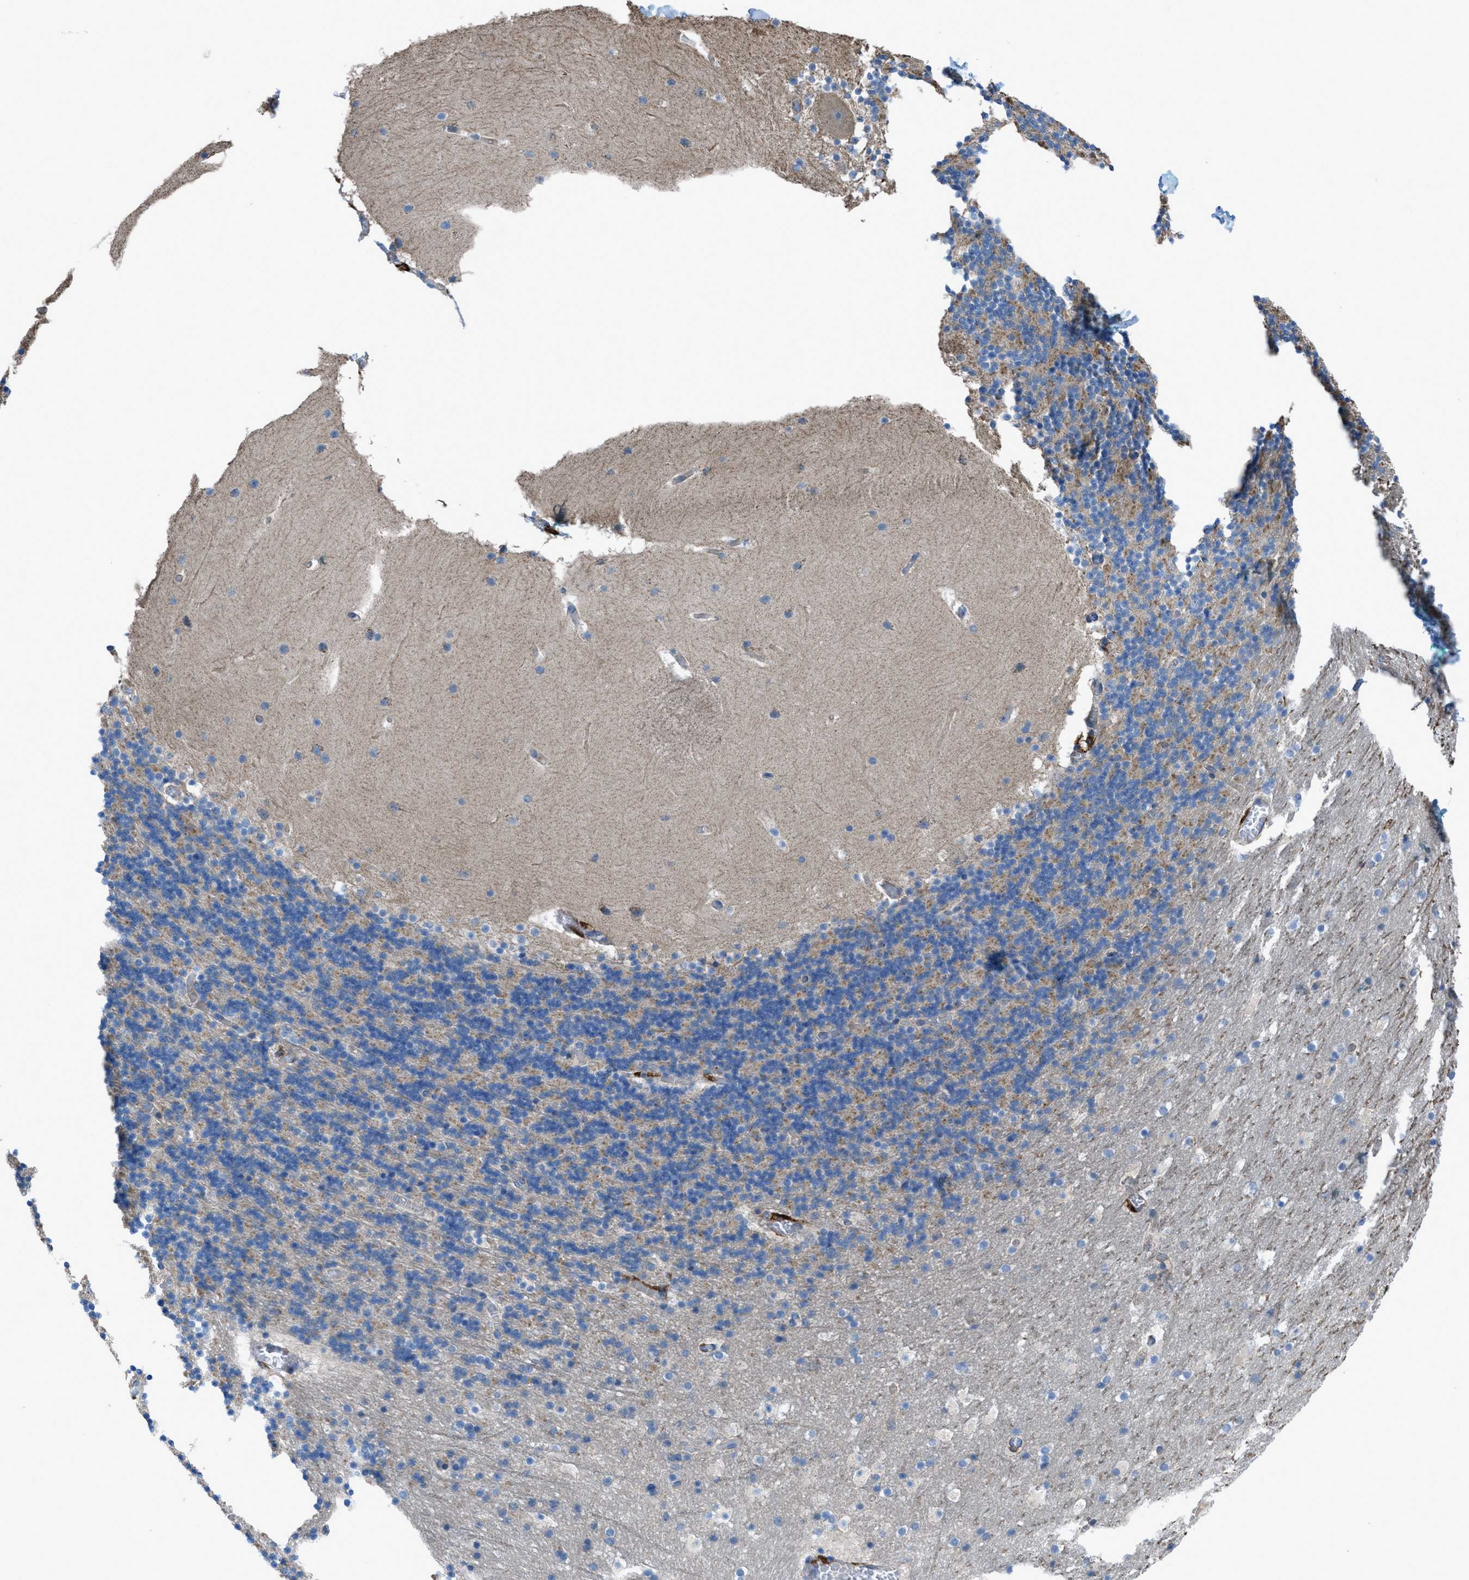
{"staining": {"intensity": "moderate", "quantity": "25%-75%", "location": "cytoplasmic/membranous"}, "tissue": "cerebellum", "cell_type": "Cells in granular layer", "image_type": "normal", "snomed": [{"axis": "morphology", "description": "Normal tissue, NOS"}, {"axis": "topography", "description": "Cerebellum"}], "caption": "Protein staining of normal cerebellum reveals moderate cytoplasmic/membranous positivity in about 25%-75% of cells in granular layer.", "gene": "EGFR", "patient": {"sex": "male", "age": 45}}